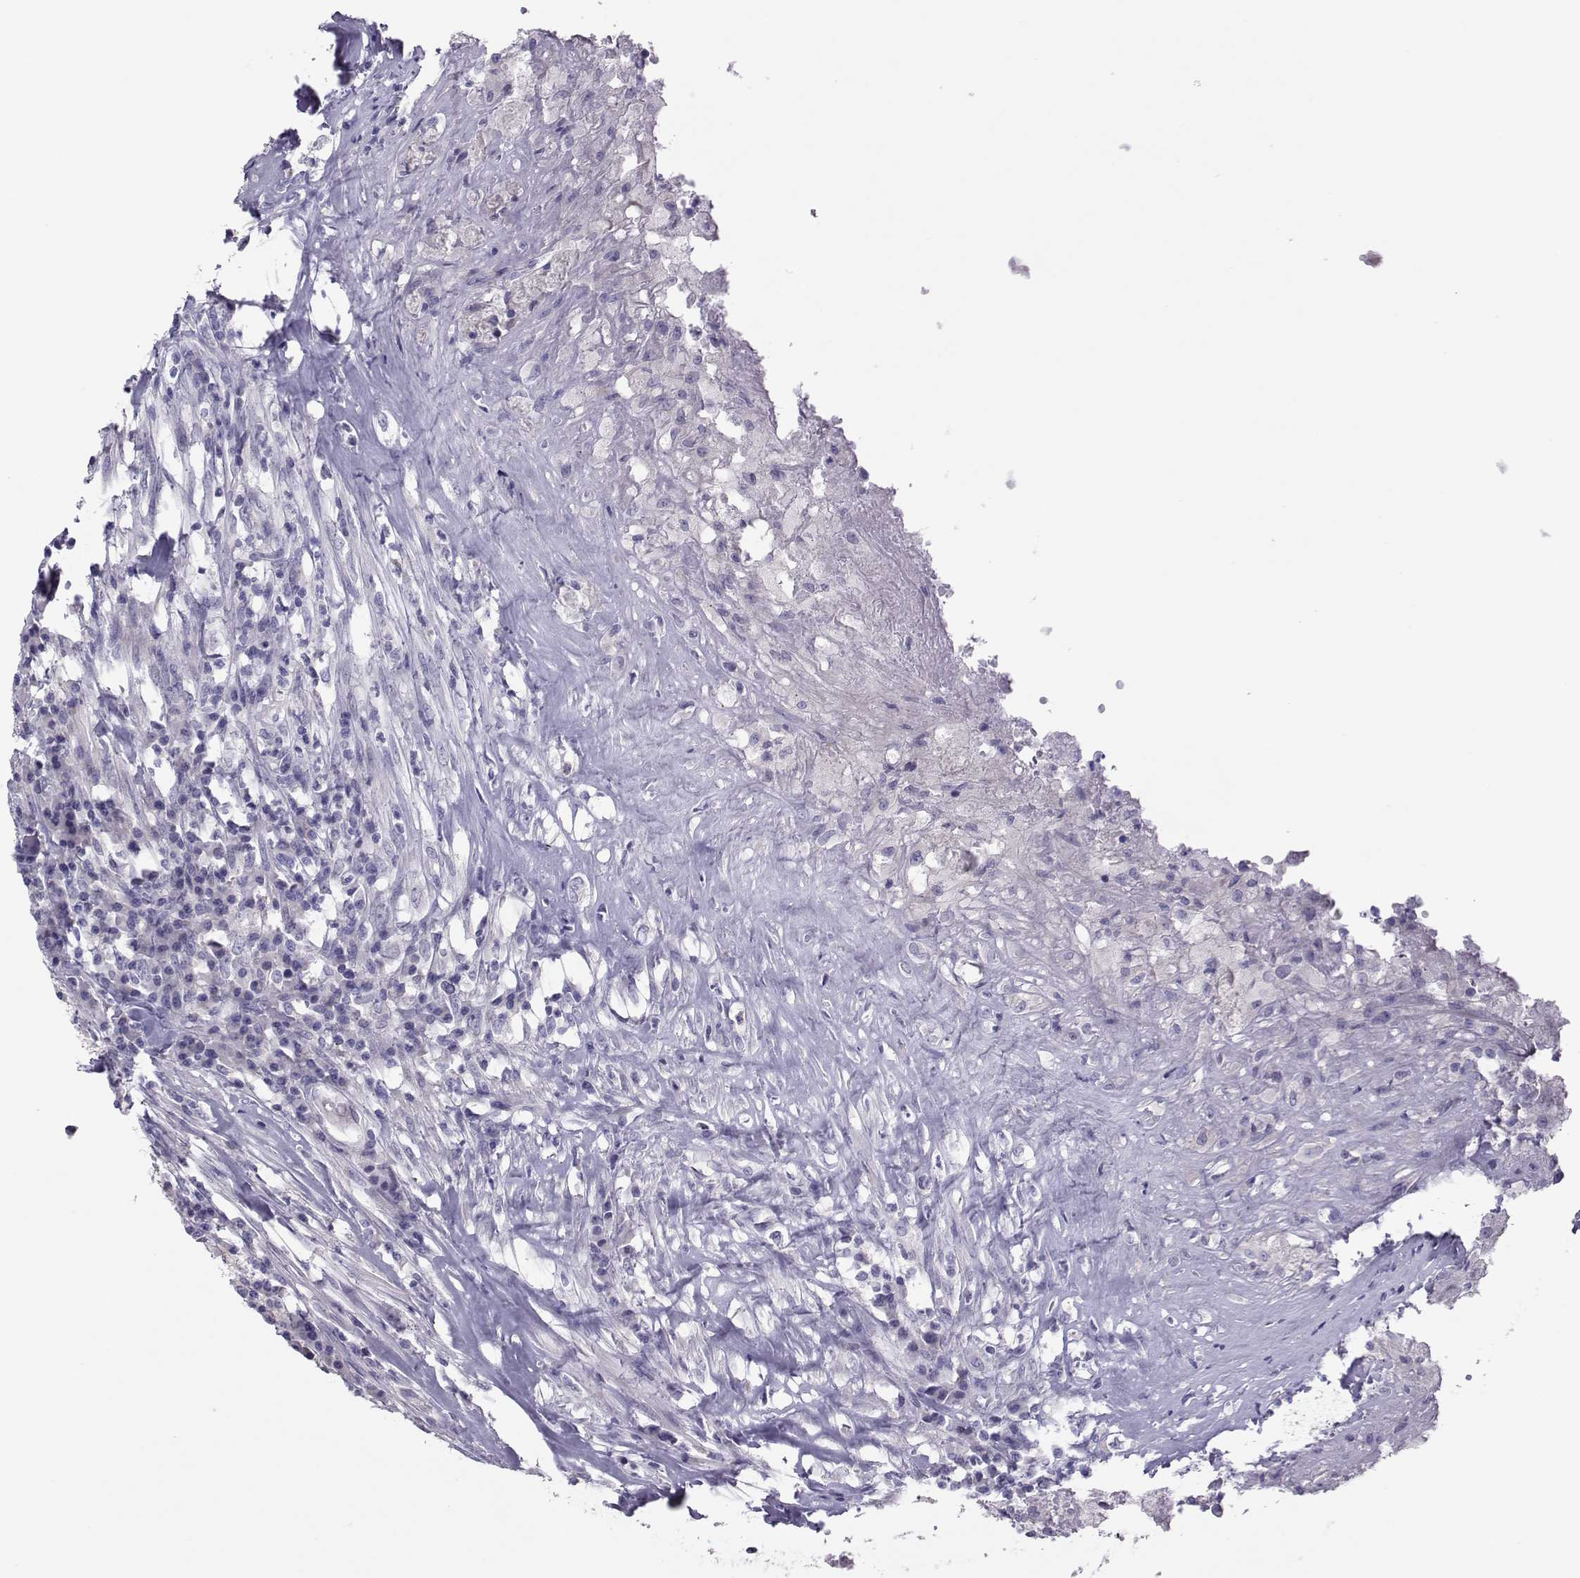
{"staining": {"intensity": "negative", "quantity": "none", "location": "none"}, "tissue": "testis cancer", "cell_type": "Tumor cells", "image_type": "cancer", "snomed": [{"axis": "morphology", "description": "Necrosis, NOS"}, {"axis": "morphology", "description": "Carcinoma, Embryonal, NOS"}, {"axis": "topography", "description": "Testis"}], "caption": "An immunohistochemistry photomicrograph of embryonal carcinoma (testis) is shown. There is no staining in tumor cells of embryonal carcinoma (testis).", "gene": "TRPM7", "patient": {"sex": "male", "age": 19}}